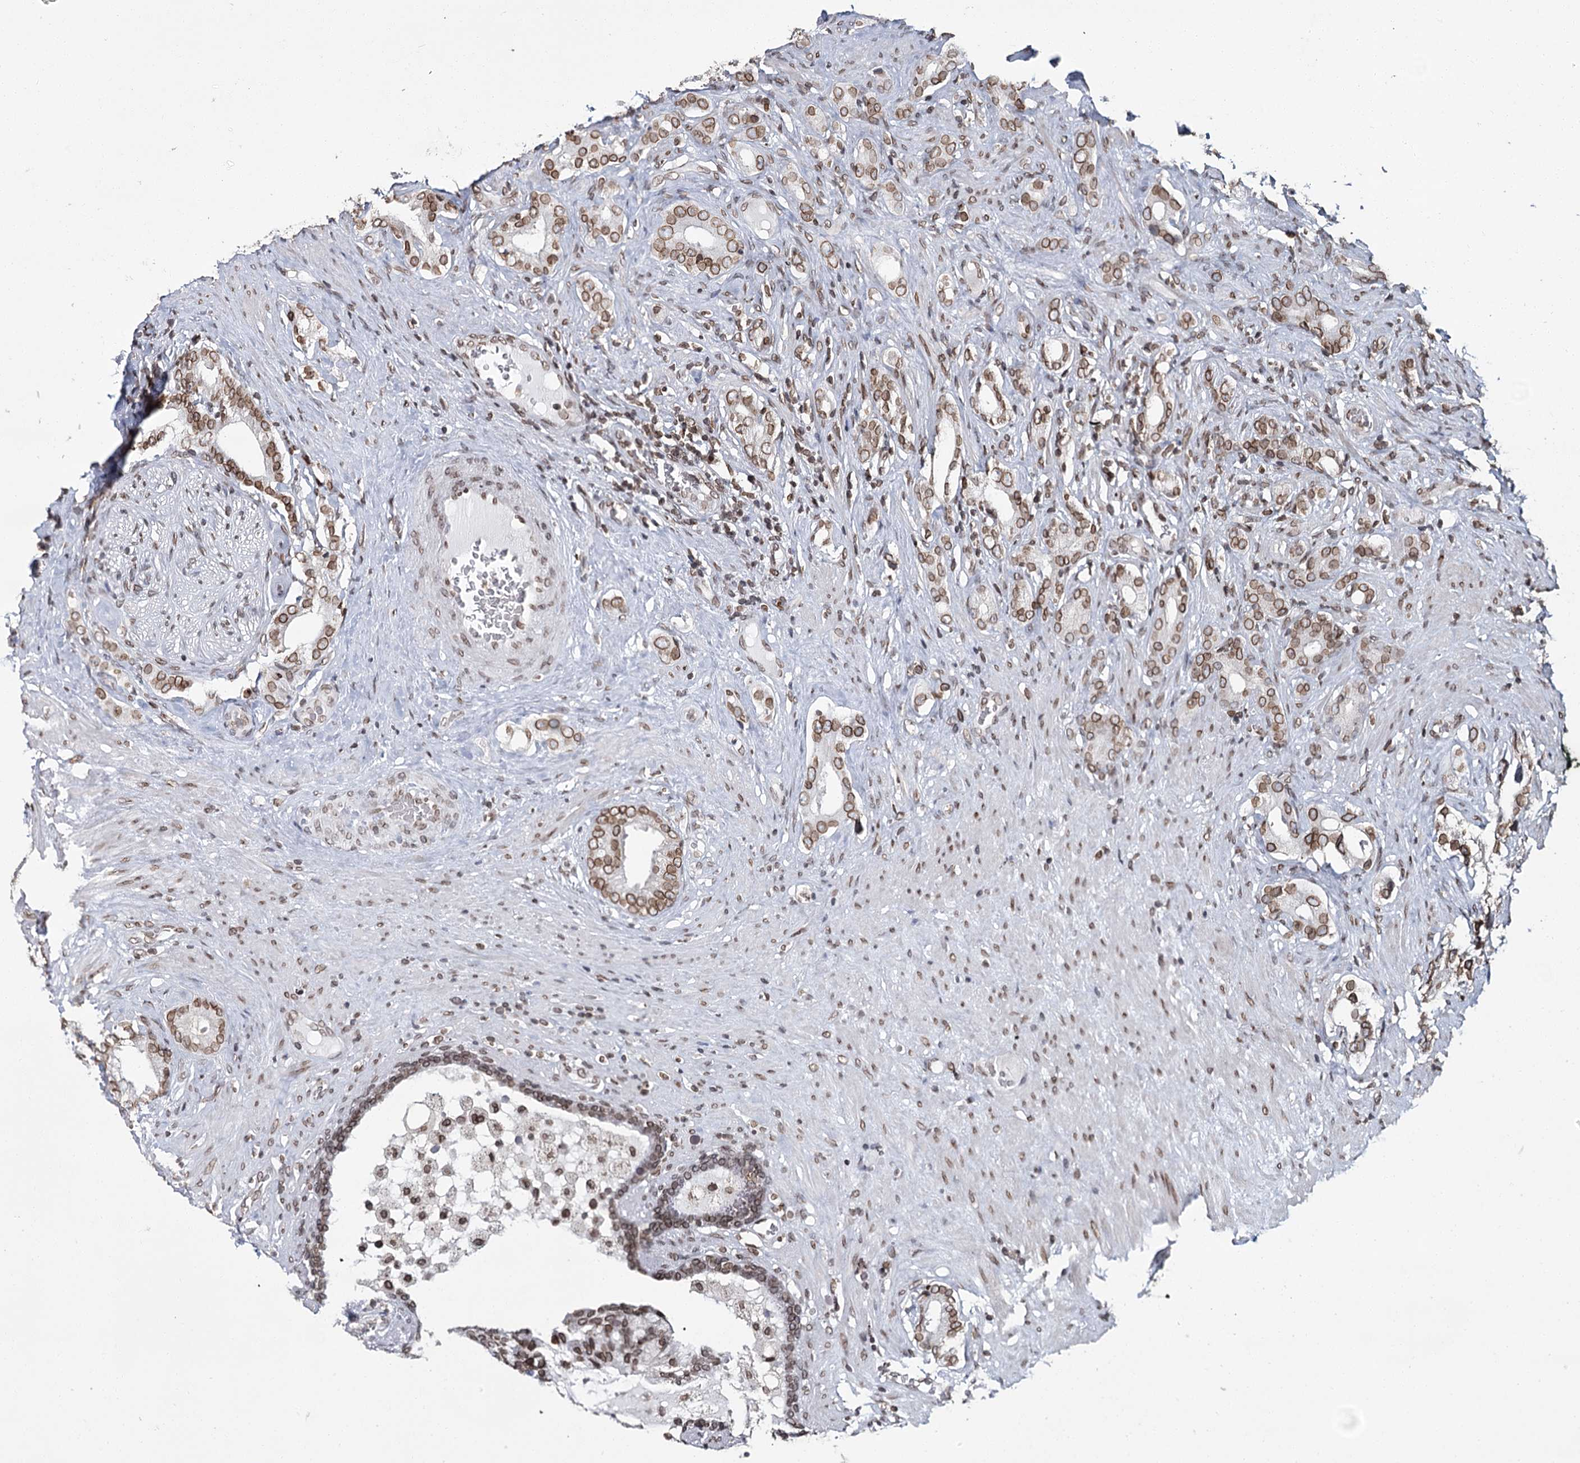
{"staining": {"intensity": "moderate", "quantity": ">75%", "location": "cytoplasmic/membranous,nuclear"}, "tissue": "prostate cancer", "cell_type": "Tumor cells", "image_type": "cancer", "snomed": [{"axis": "morphology", "description": "Adenocarcinoma, Low grade"}, {"axis": "topography", "description": "Prostate"}], "caption": "IHC (DAB (3,3'-diaminobenzidine)) staining of prostate cancer demonstrates moderate cytoplasmic/membranous and nuclear protein expression in approximately >75% of tumor cells.", "gene": "KIAA0930", "patient": {"sex": "male", "age": 71}}